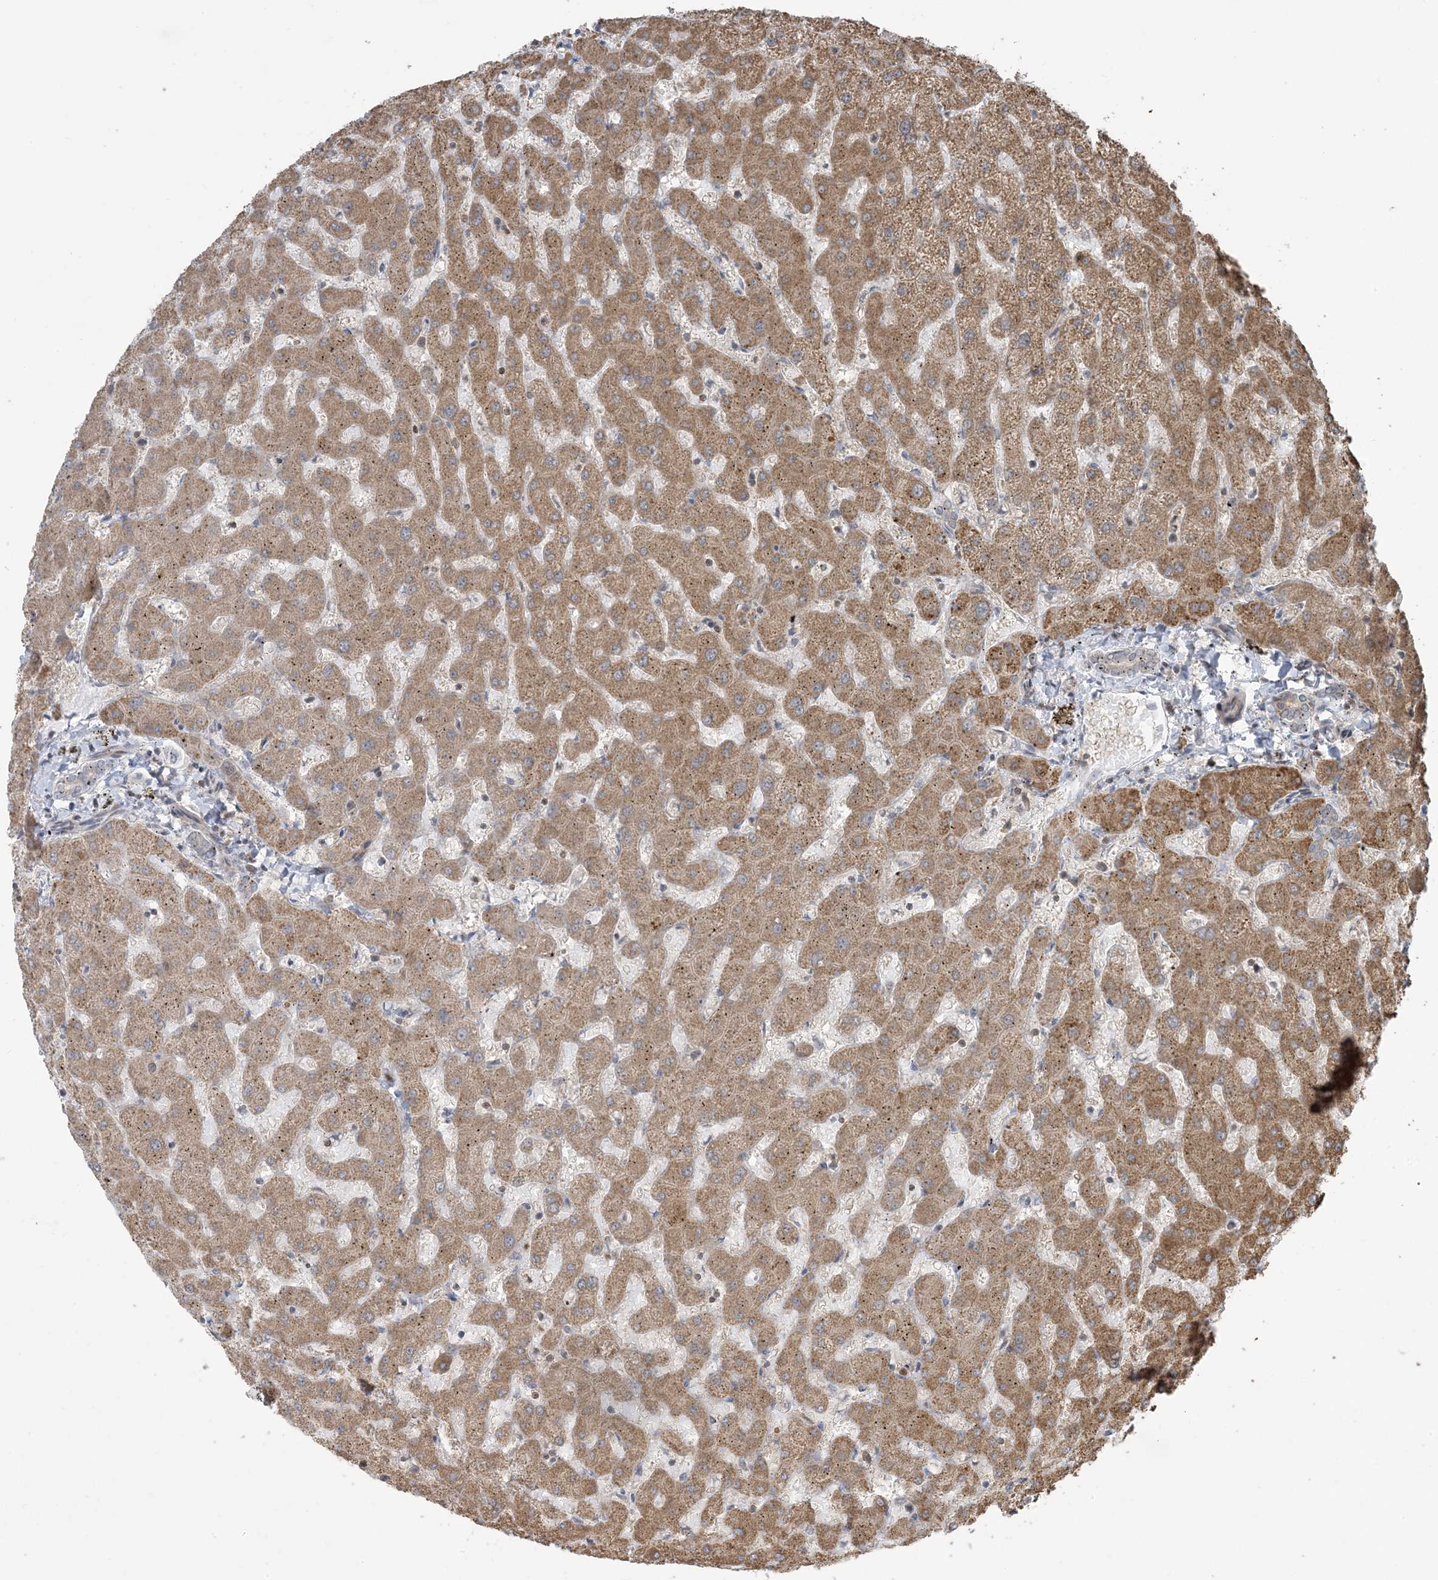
{"staining": {"intensity": "negative", "quantity": "none", "location": "none"}, "tissue": "liver", "cell_type": "Cholangiocytes", "image_type": "normal", "snomed": [{"axis": "morphology", "description": "Normal tissue, NOS"}, {"axis": "topography", "description": "Liver"}], "caption": "IHC photomicrograph of normal human liver stained for a protein (brown), which shows no expression in cholangiocytes.", "gene": "PHLDB2", "patient": {"sex": "female", "age": 63}}